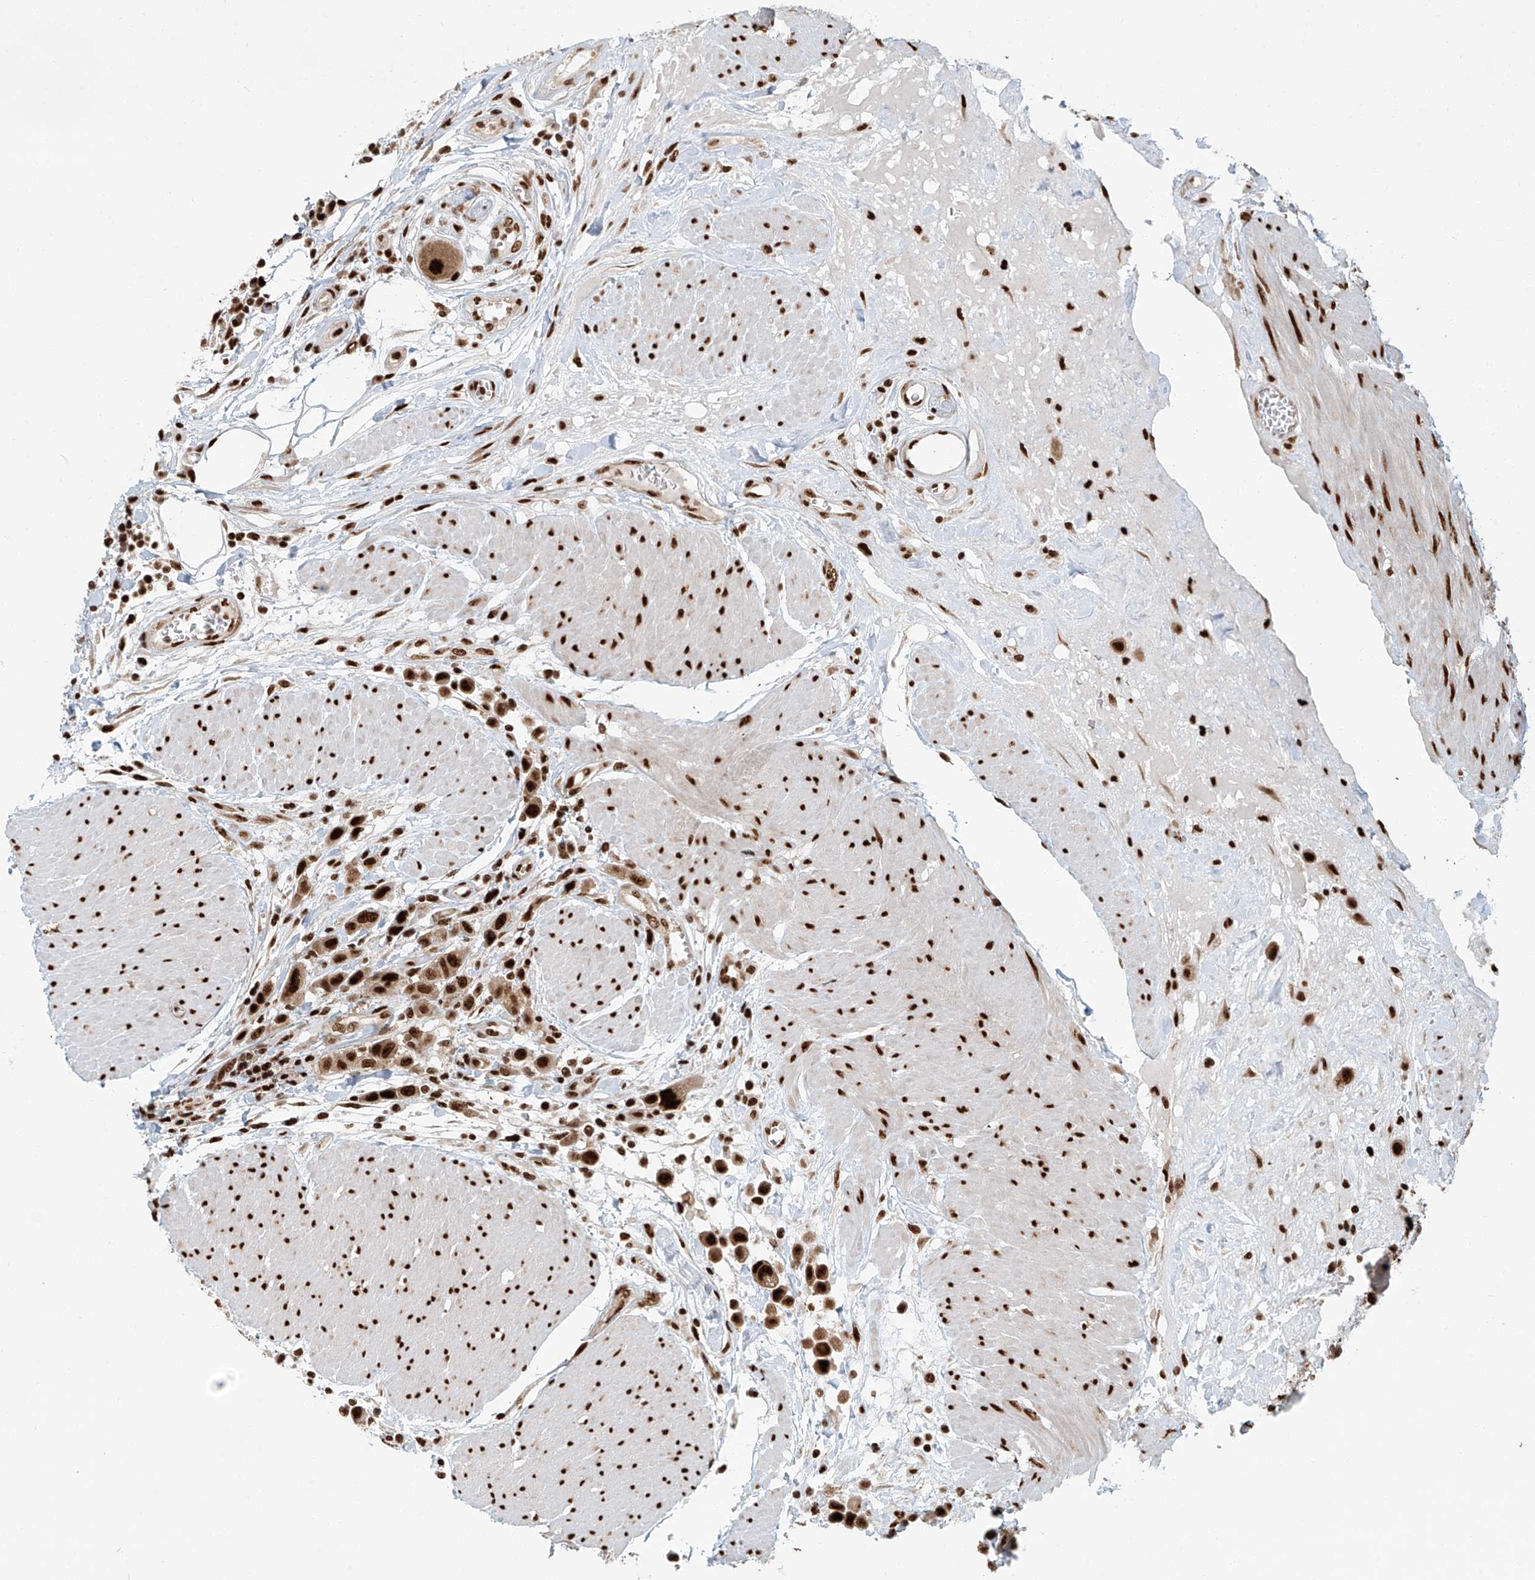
{"staining": {"intensity": "strong", "quantity": ">75%", "location": "nuclear"}, "tissue": "urothelial cancer", "cell_type": "Tumor cells", "image_type": "cancer", "snomed": [{"axis": "morphology", "description": "Urothelial carcinoma, High grade"}, {"axis": "topography", "description": "Urinary bladder"}], "caption": "Human urothelial cancer stained with a protein marker exhibits strong staining in tumor cells.", "gene": "FAM193B", "patient": {"sex": "male", "age": 50}}